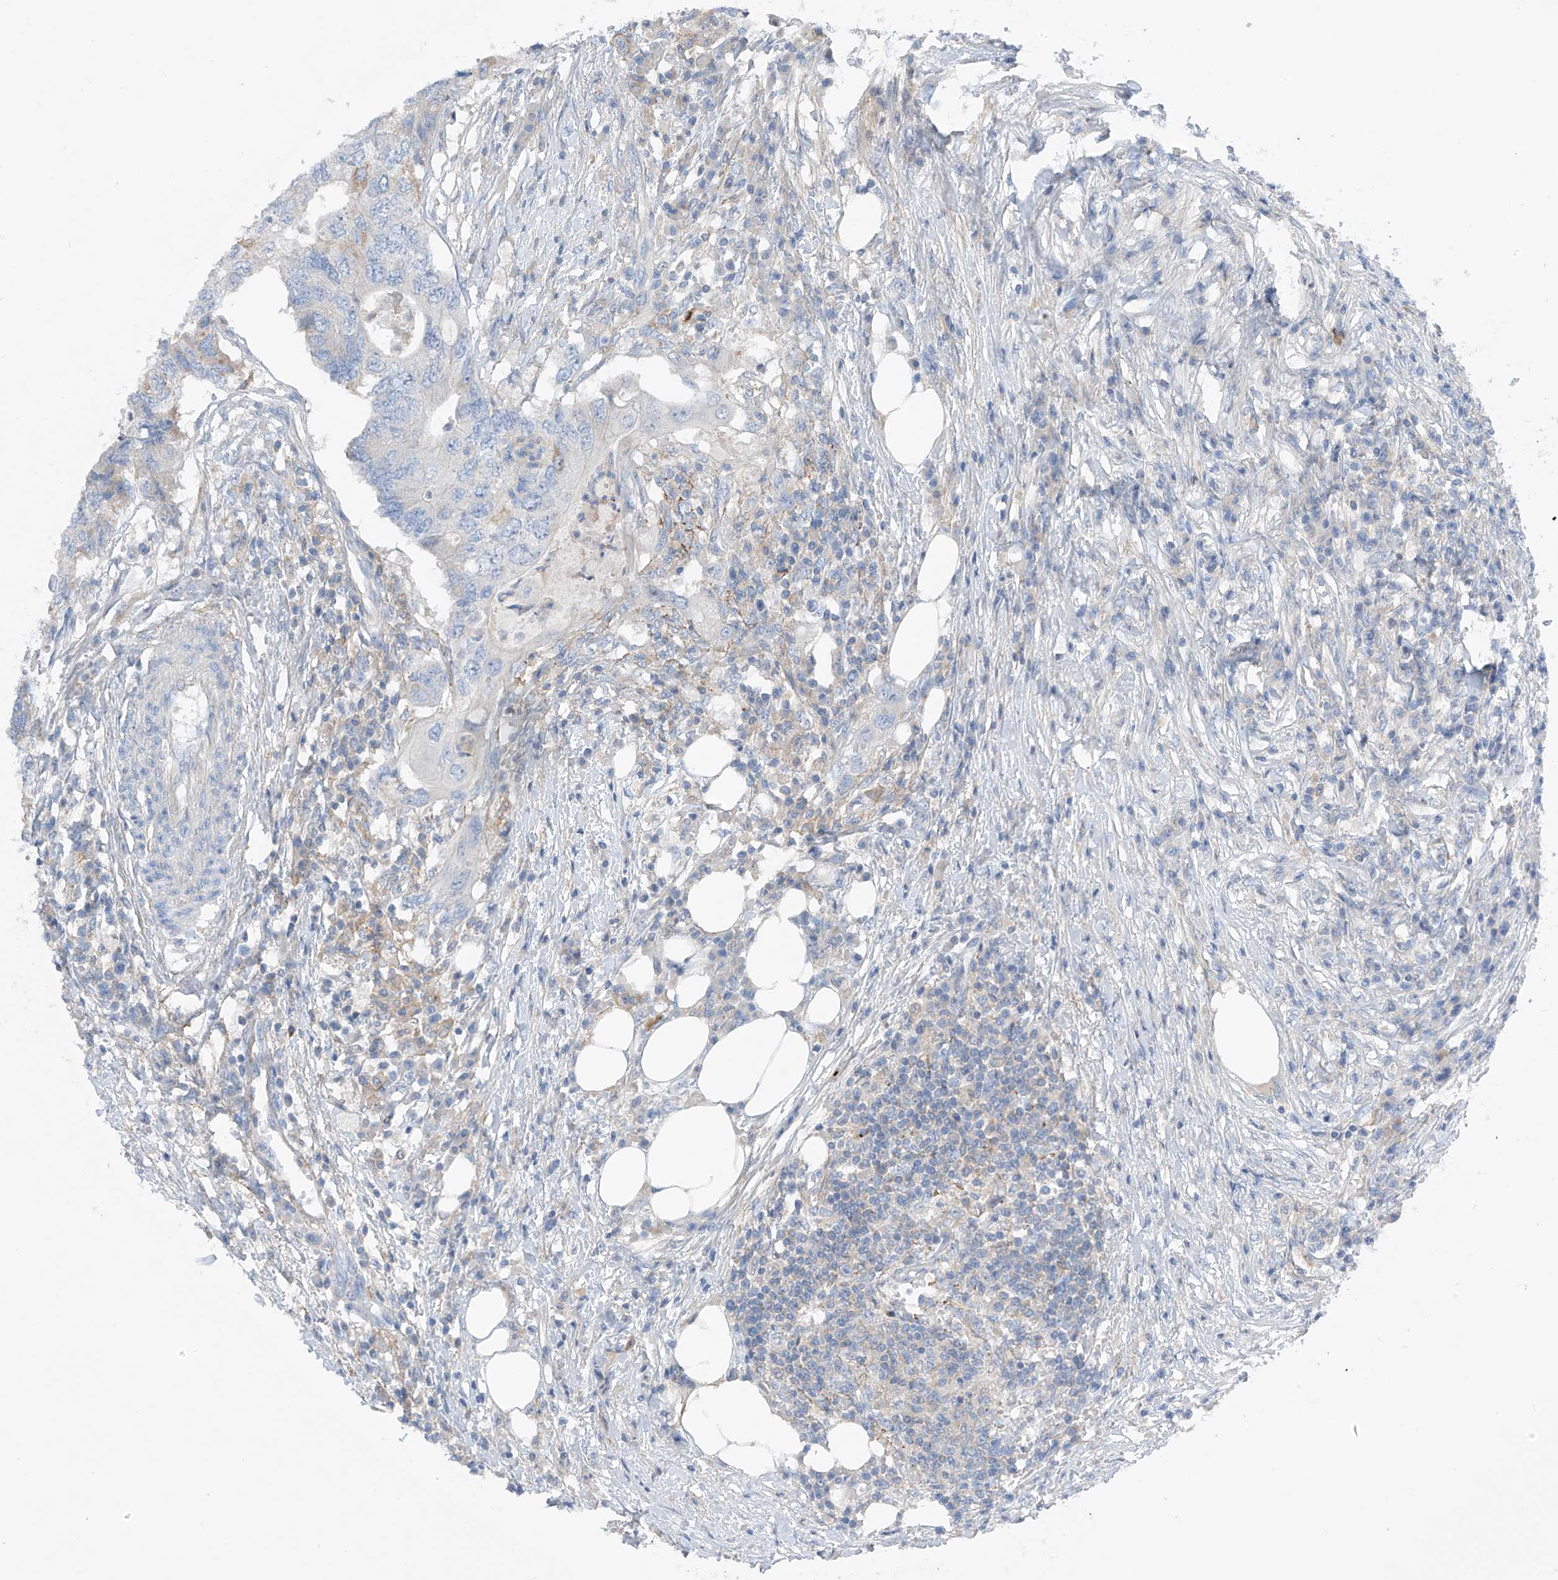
{"staining": {"intensity": "negative", "quantity": "none", "location": "none"}, "tissue": "colorectal cancer", "cell_type": "Tumor cells", "image_type": "cancer", "snomed": [{"axis": "morphology", "description": "Adenocarcinoma, NOS"}, {"axis": "topography", "description": "Colon"}], "caption": "Colorectal cancer stained for a protein using IHC demonstrates no expression tumor cells.", "gene": "NALCN", "patient": {"sex": "male", "age": 71}}